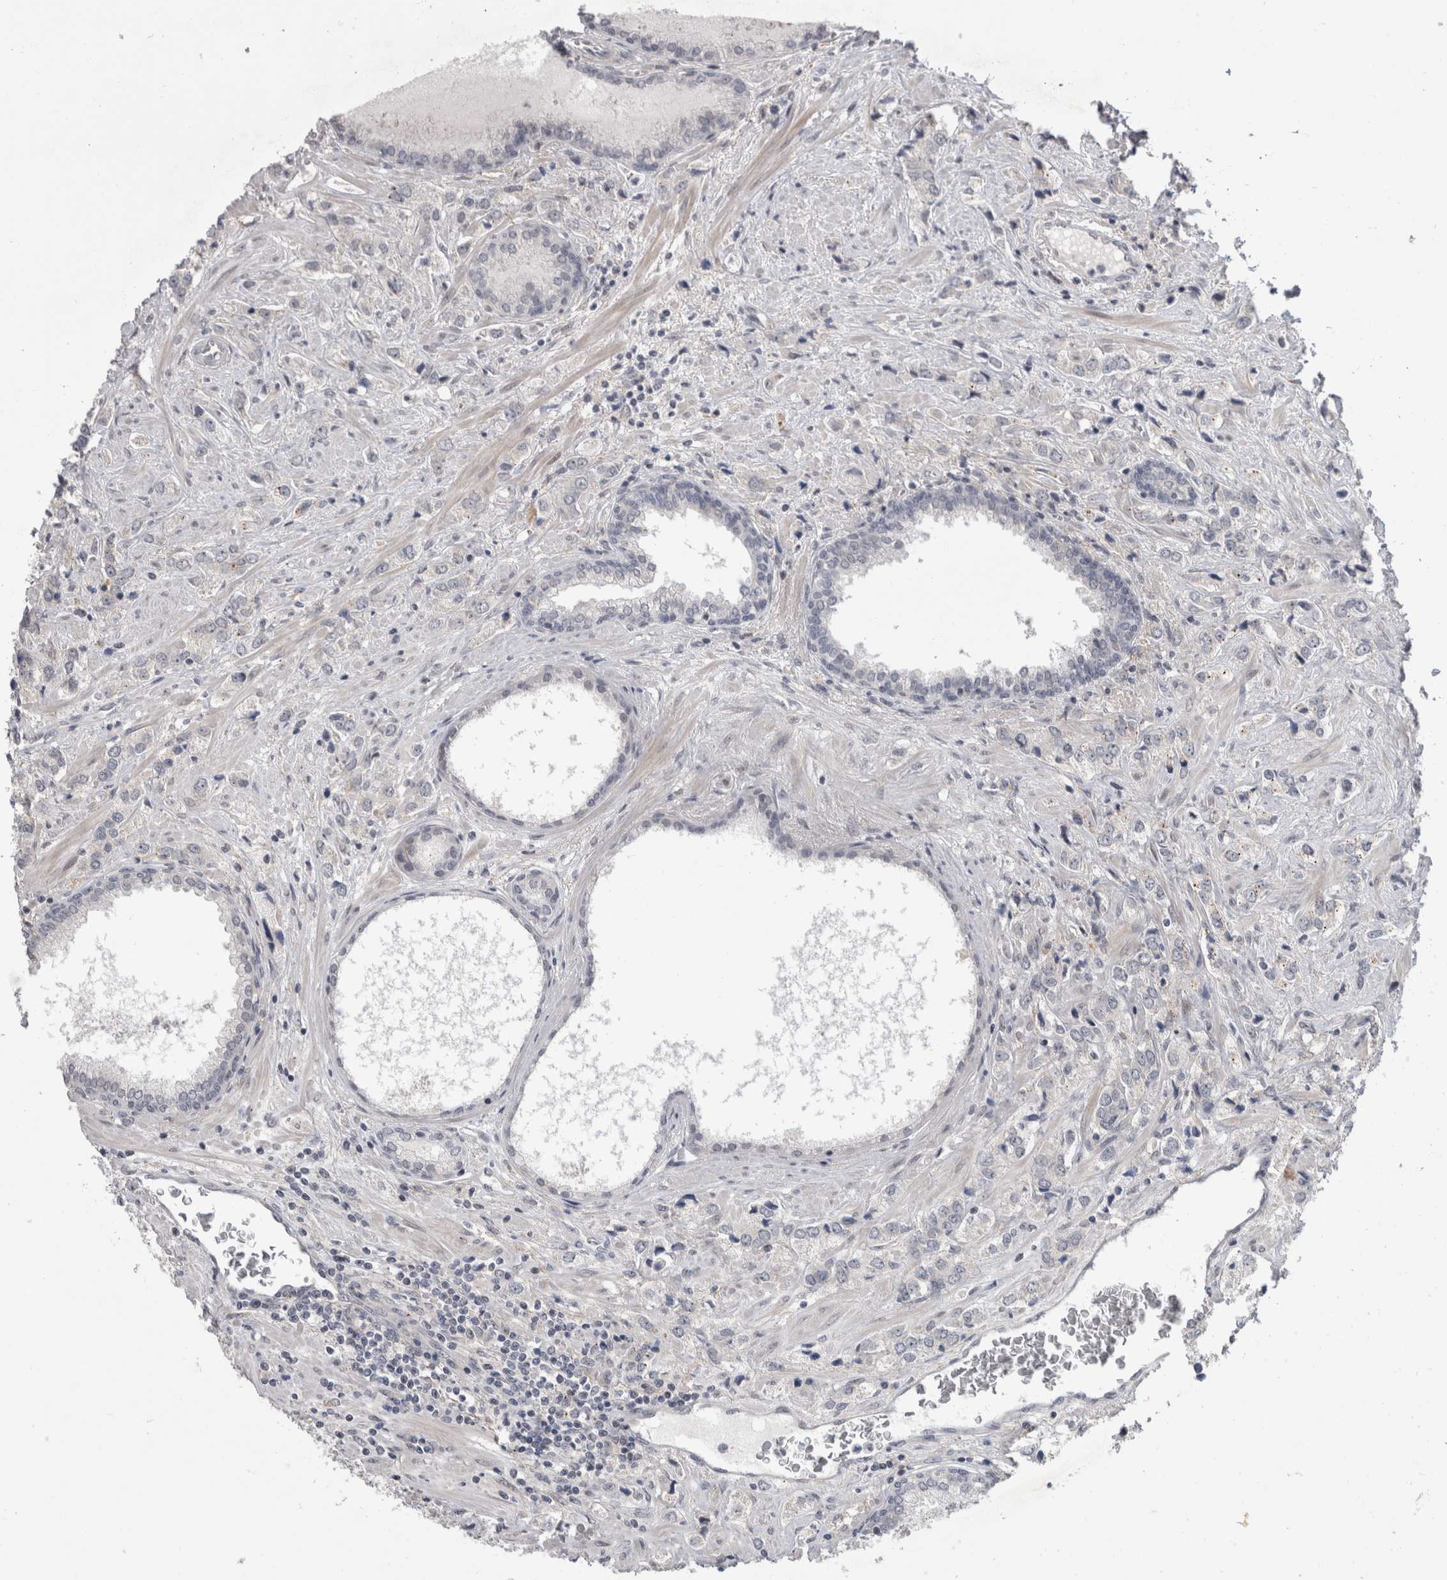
{"staining": {"intensity": "negative", "quantity": "none", "location": "none"}, "tissue": "prostate cancer", "cell_type": "Tumor cells", "image_type": "cancer", "snomed": [{"axis": "morphology", "description": "Adenocarcinoma, High grade"}, {"axis": "topography", "description": "Prostate"}], "caption": "Immunohistochemistry photomicrograph of neoplastic tissue: human prostate adenocarcinoma (high-grade) stained with DAB (3,3'-diaminobenzidine) demonstrates no significant protein positivity in tumor cells.", "gene": "MTBP", "patient": {"sex": "male", "age": 66}}